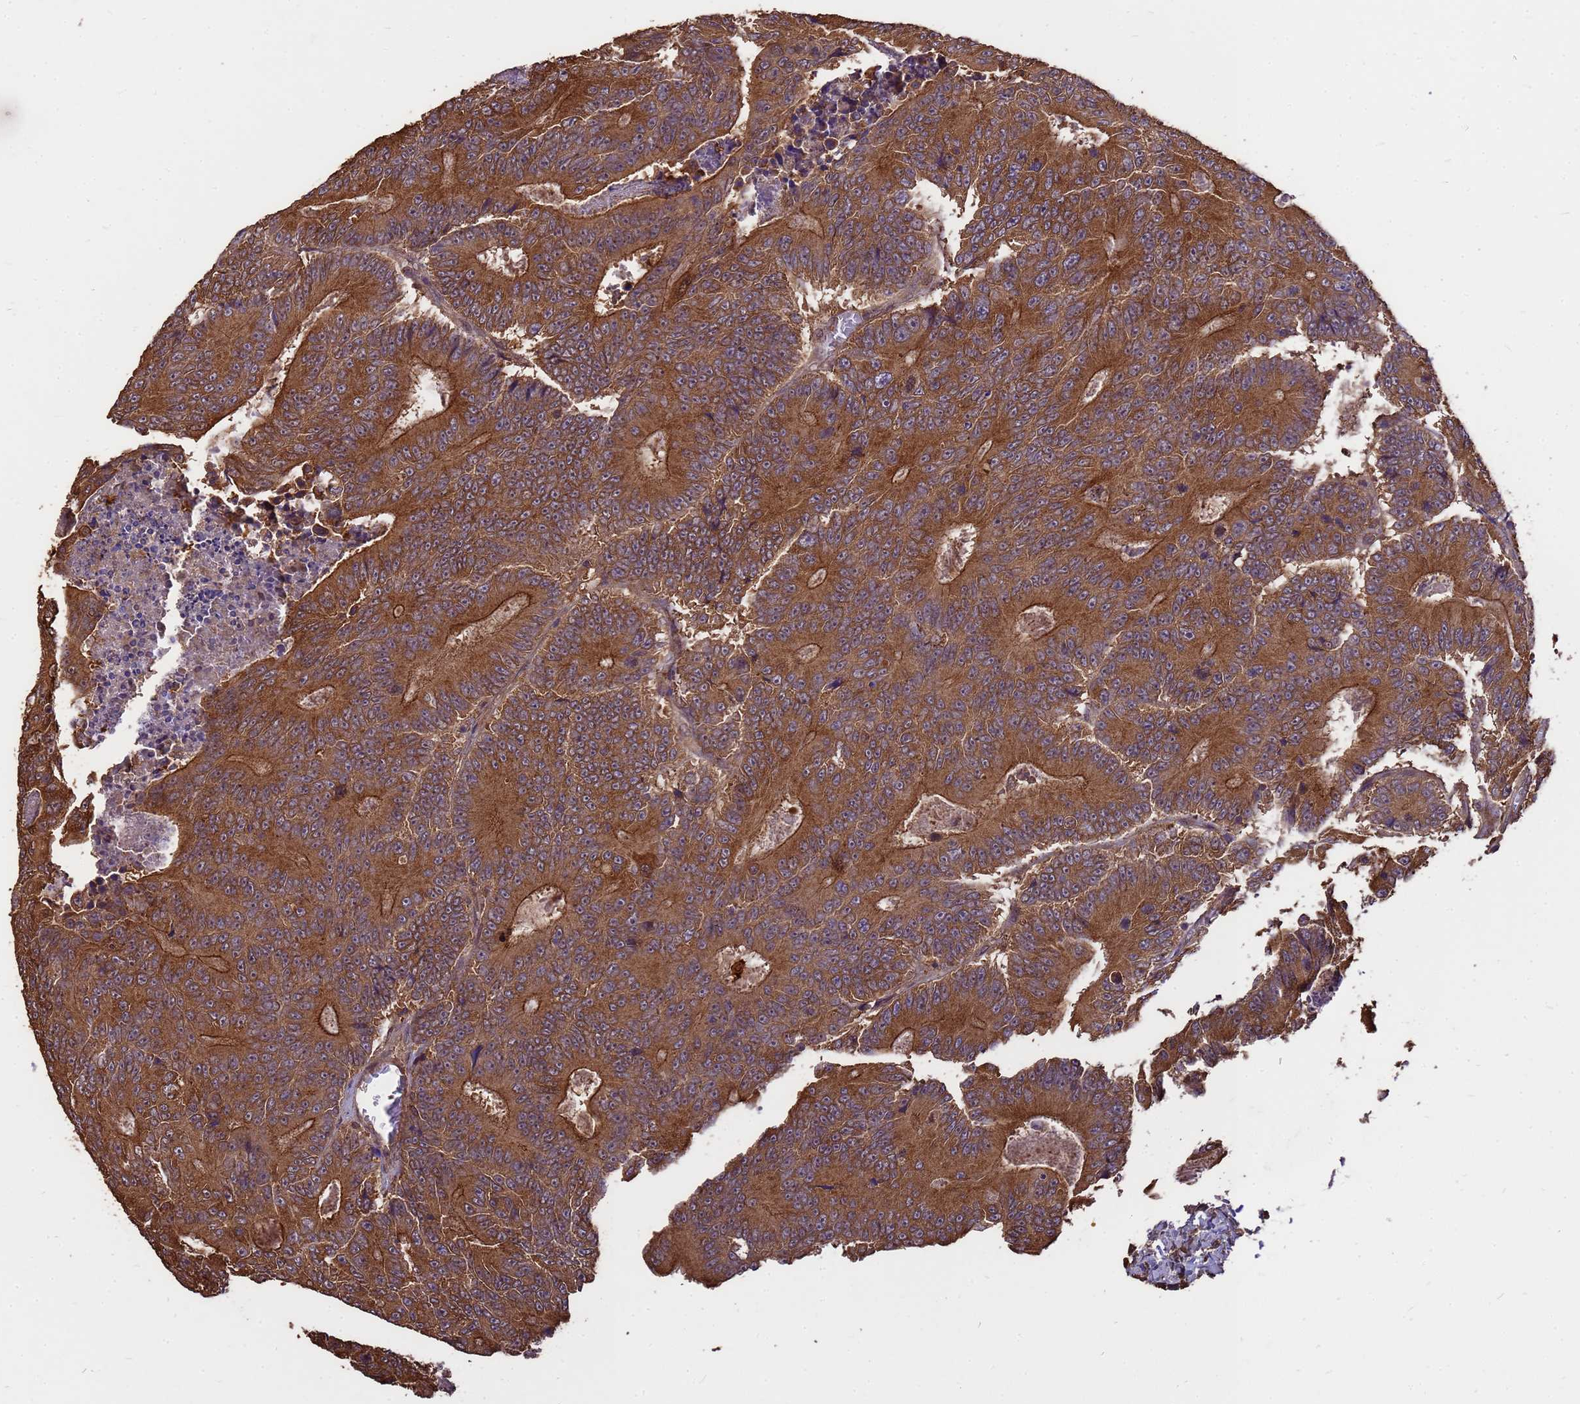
{"staining": {"intensity": "strong", "quantity": ">75%", "location": "cytoplasmic/membranous"}, "tissue": "colorectal cancer", "cell_type": "Tumor cells", "image_type": "cancer", "snomed": [{"axis": "morphology", "description": "Adenocarcinoma, NOS"}, {"axis": "topography", "description": "Colon"}], "caption": "Human colorectal cancer stained with a protein marker exhibits strong staining in tumor cells.", "gene": "ZNF618", "patient": {"sex": "male", "age": 83}}